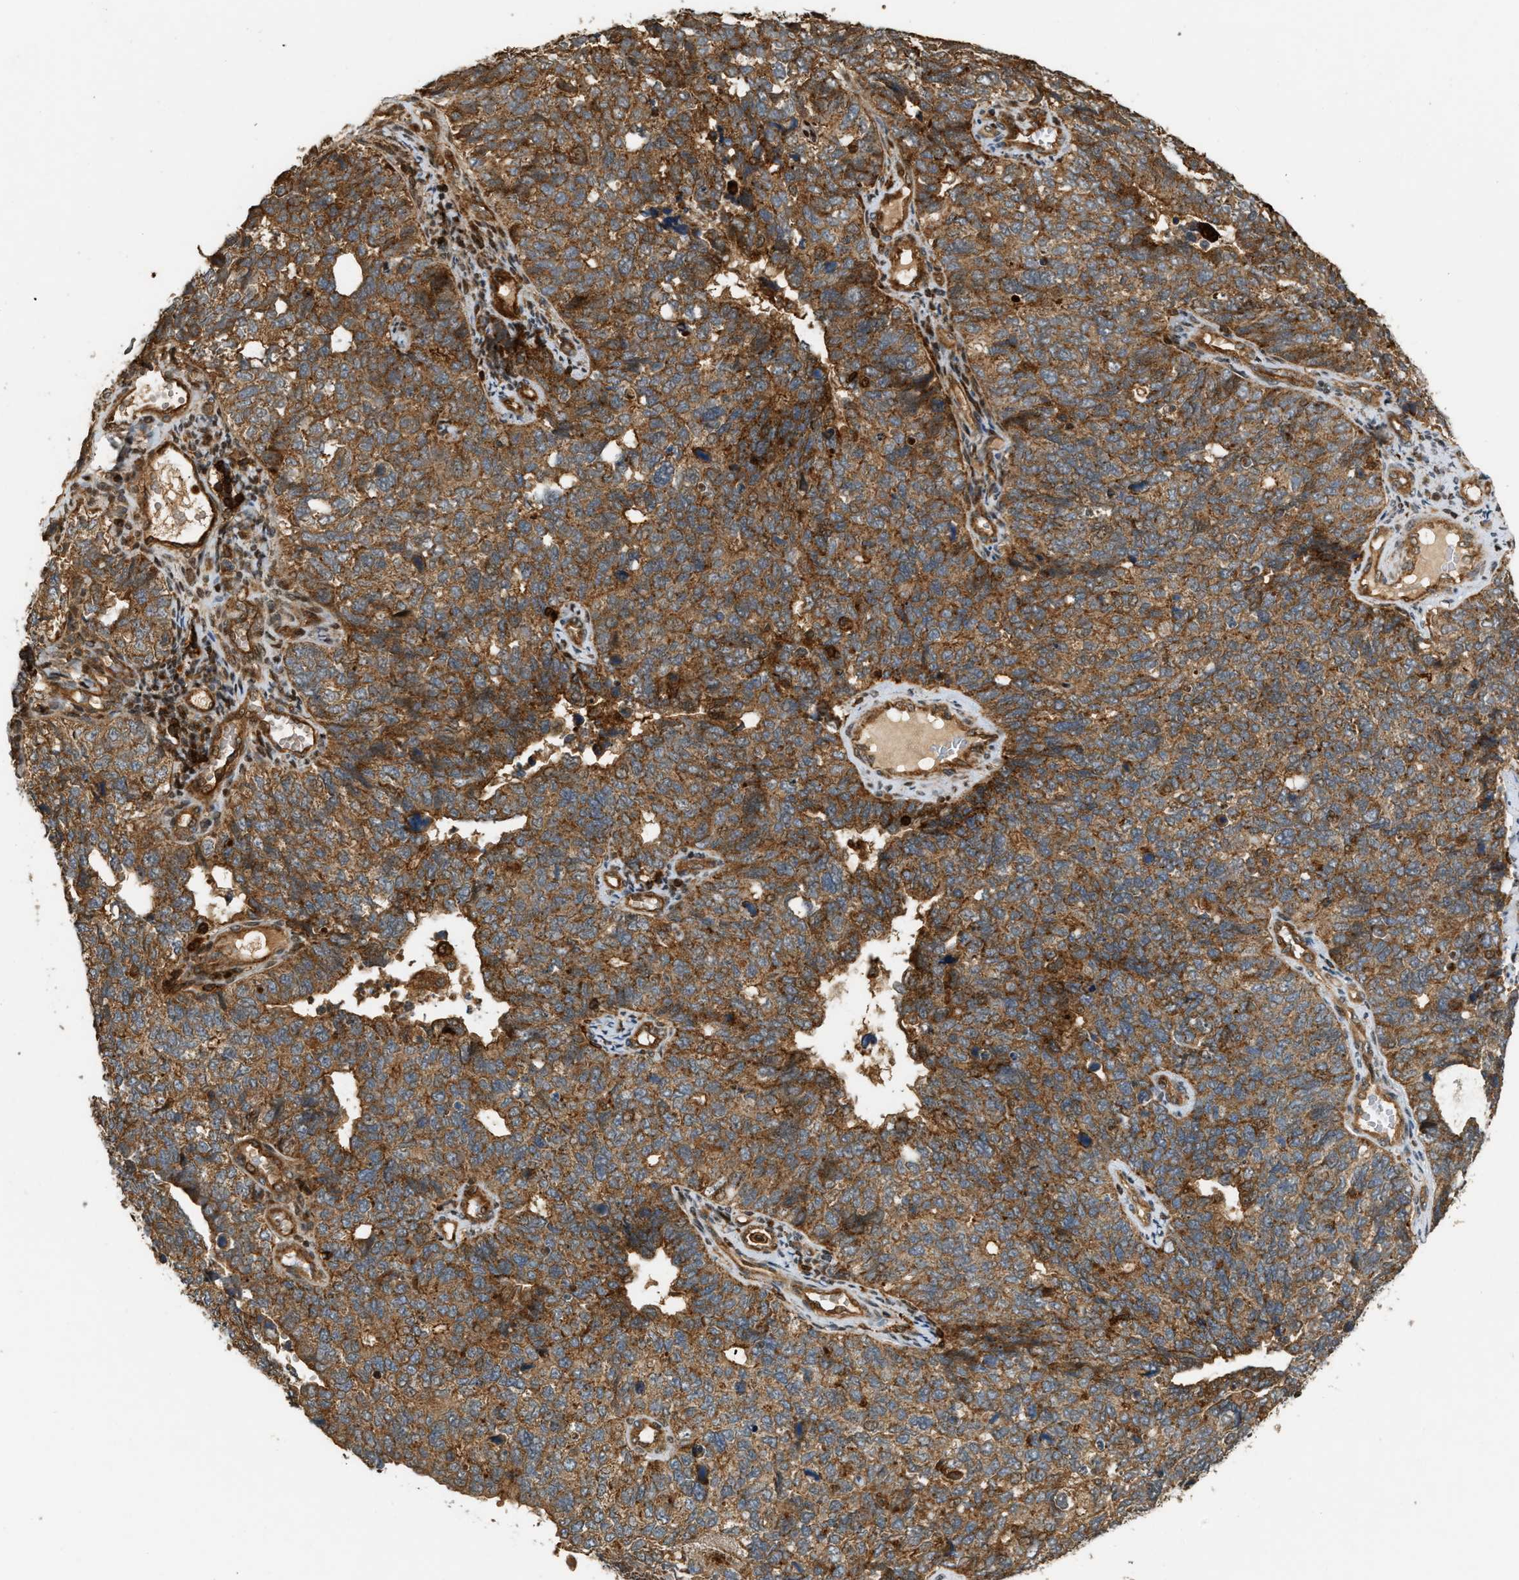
{"staining": {"intensity": "strong", "quantity": ">75%", "location": "cytoplasmic/membranous"}, "tissue": "cervical cancer", "cell_type": "Tumor cells", "image_type": "cancer", "snomed": [{"axis": "morphology", "description": "Squamous cell carcinoma, NOS"}, {"axis": "topography", "description": "Cervix"}], "caption": "IHC (DAB (3,3'-diaminobenzidine)) staining of human cervical squamous cell carcinoma exhibits strong cytoplasmic/membranous protein staining in approximately >75% of tumor cells. (DAB (3,3'-diaminobenzidine) = brown stain, brightfield microscopy at high magnification).", "gene": "GOPC", "patient": {"sex": "female", "age": 63}}